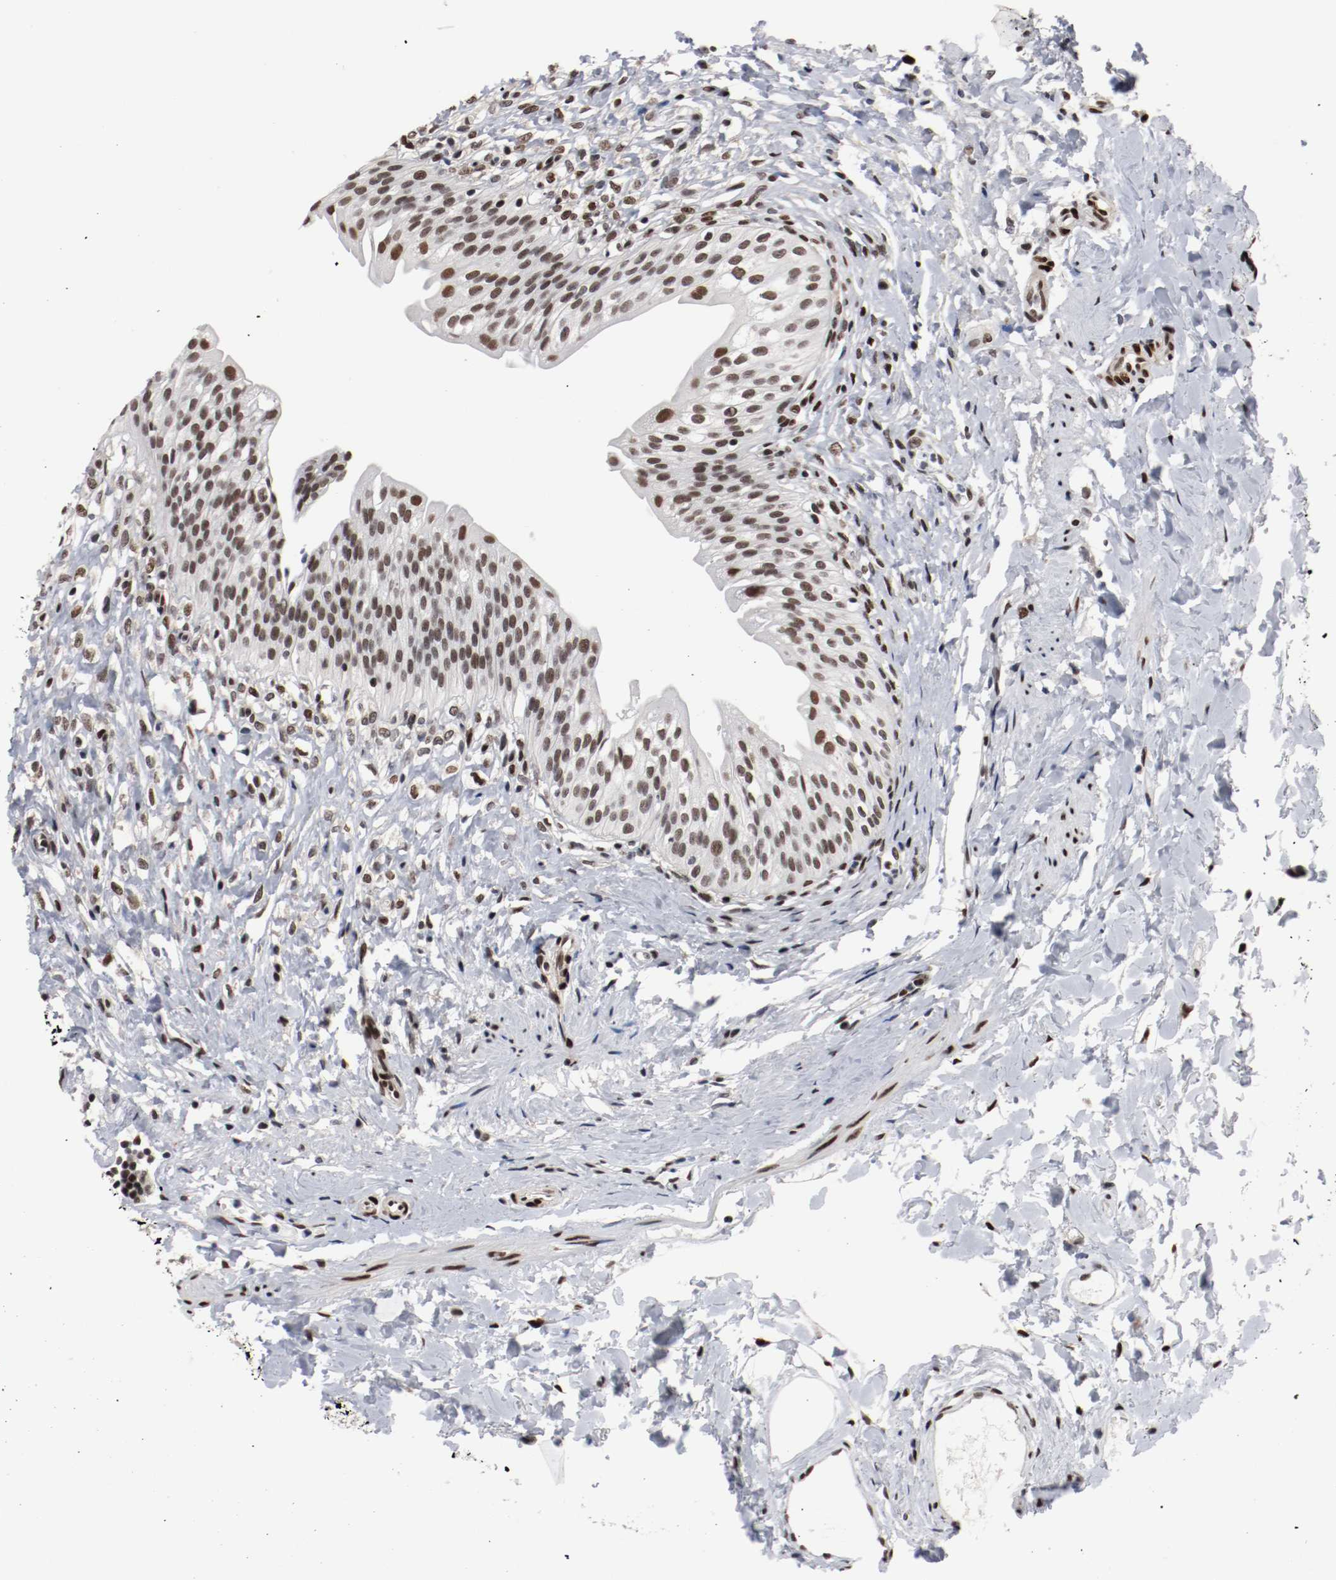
{"staining": {"intensity": "strong", "quantity": ">75%", "location": "nuclear"}, "tissue": "urinary bladder", "cell_type": "Urothelial cells", "image_type": "normal", "snomed": [{"axis": "morphology", "description": "Normal tissue, NOS"}, {"axis": "topography", "description": "Urinary bladder"}], "caption": "Protein expression analysis of benign urinary bladder shows strong nuclear expression in about >75% of urothelial cells. The staining is performed using DAB (3,3'-diaminobenzidine) brown chromogen to label protein expression. The nuclei are counter-stained blue using hematoxylin.", "gene": "MEF2D", "patient": {"sex": "female", "age": 80}}